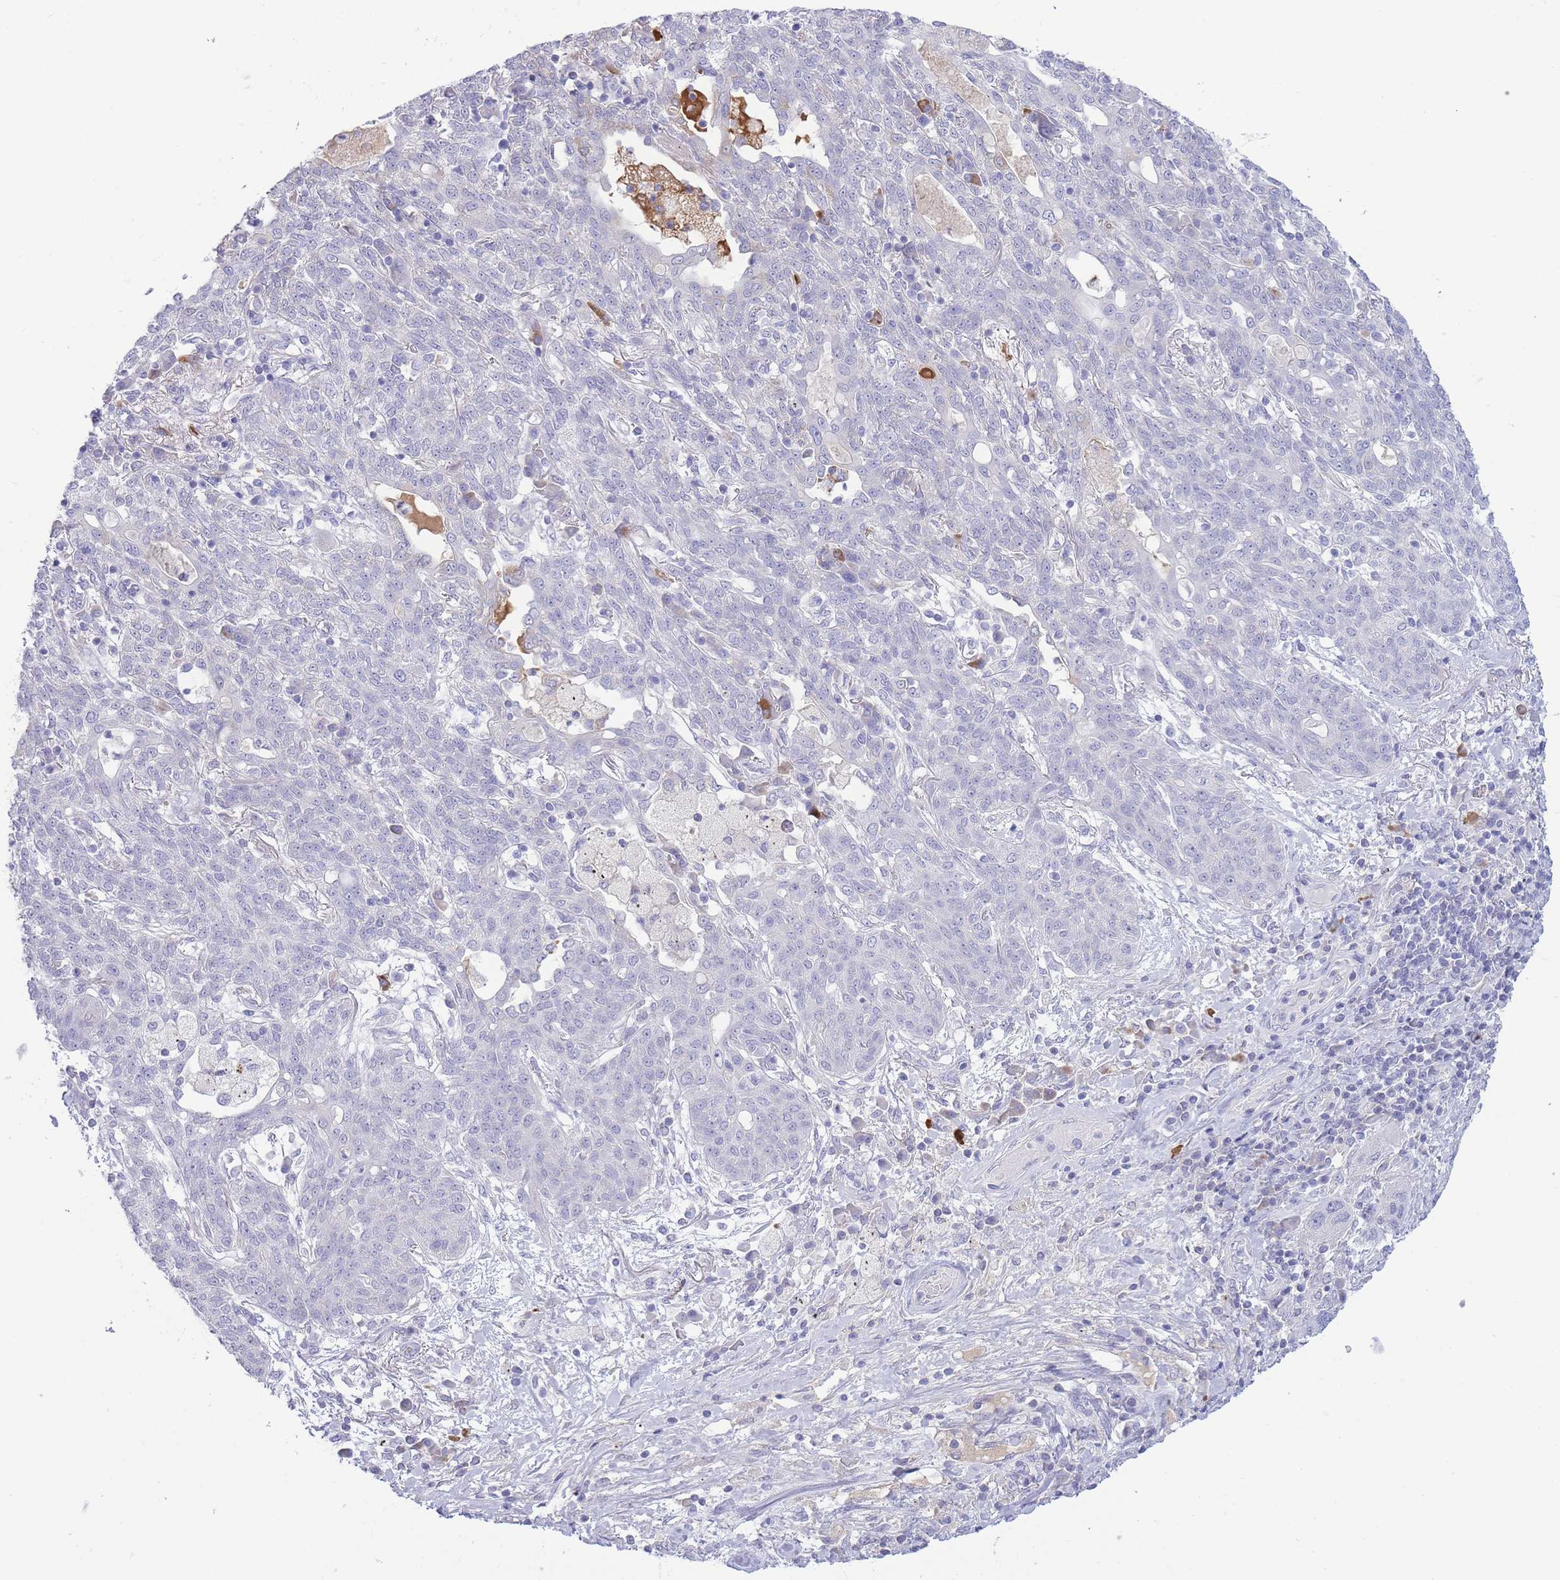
{"staining": {"intensity": "negative", "quantity": "none", "location": "none"}, "tissue": "lung cancer", "cell_type": "Tumor cells", "image_type": "cancer", "snomed": [{"axis": "morphology", "description": "Squamous cell carcinoma, NOS"}, {"axis": "topography", "description": "Lung"}], "caption": "Photomicrograph shows no protein staining in tumor cells of lung squamous cell carcinoma tissue.", "gene": "ASAP3", "patient": {"sex": "female", "age": 70}}